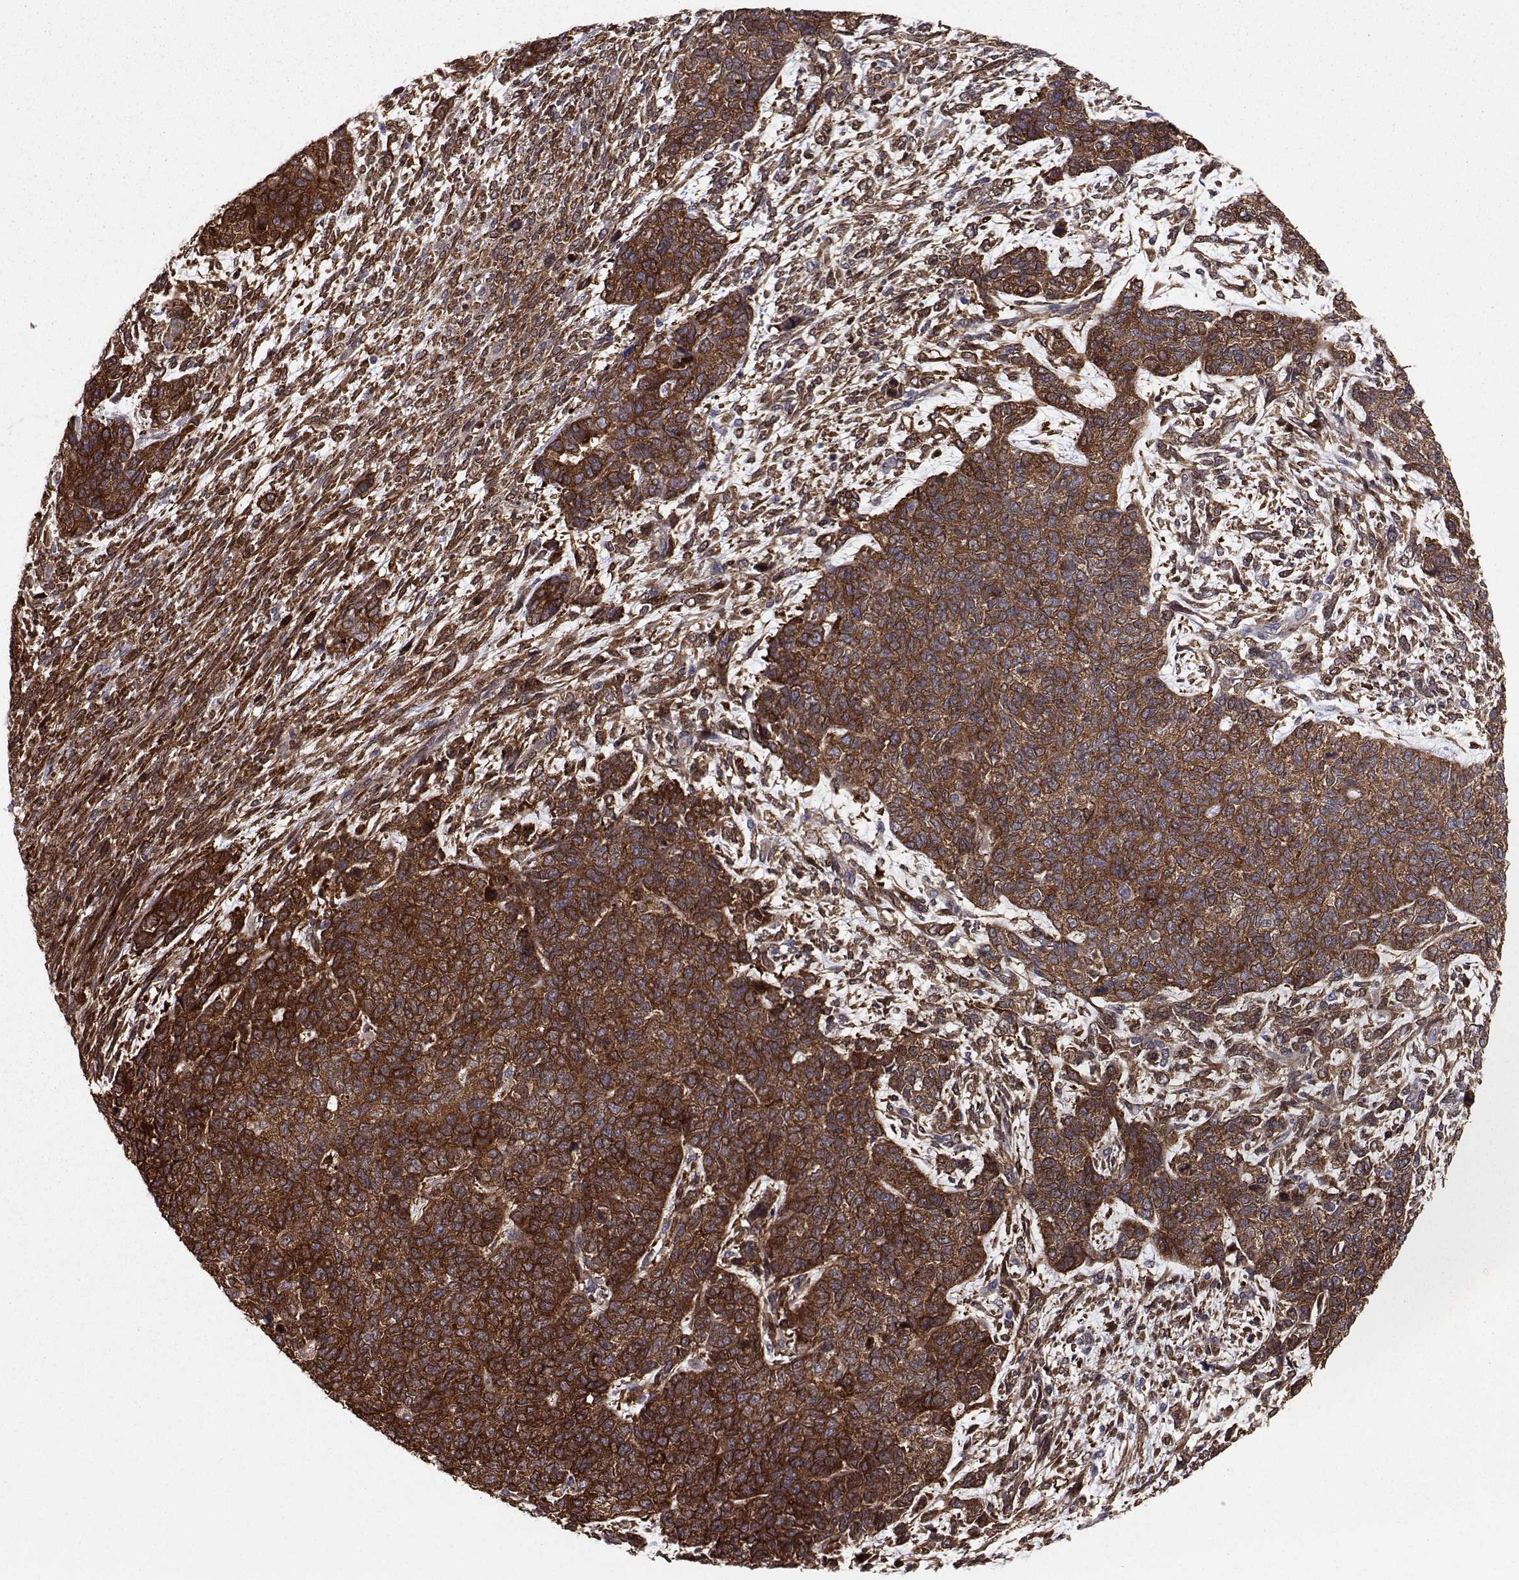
{"staining": {"intensity": "strong", "quantity": "25%-75%", "location": "cytoplasmic/membranous"}, "tissue": "cervical cancer", "cell_type": "Tumor cells", "image_type": "cancer", "snomed": [{"axis": "morphology", "description": "Squamous cell carcinoma, NOS"}, {"axis": "topography", "description": "Cervix"}], "caption": "Immunohistochemistry staining of cervical cancer (squamous cell carcinoma), which shows high levels of strong cytoplasmic/membranous staining in approximately 25%-75% of tumor cells indicating strong cytoplasmic/membranous protein expression. The staining was performed using DAB (brown) for protein detection and nuclei were counterstained in hematoxylin (blue).", "gene": "HSP90AB1", "patient": {"sex": "female", "age": 63}}